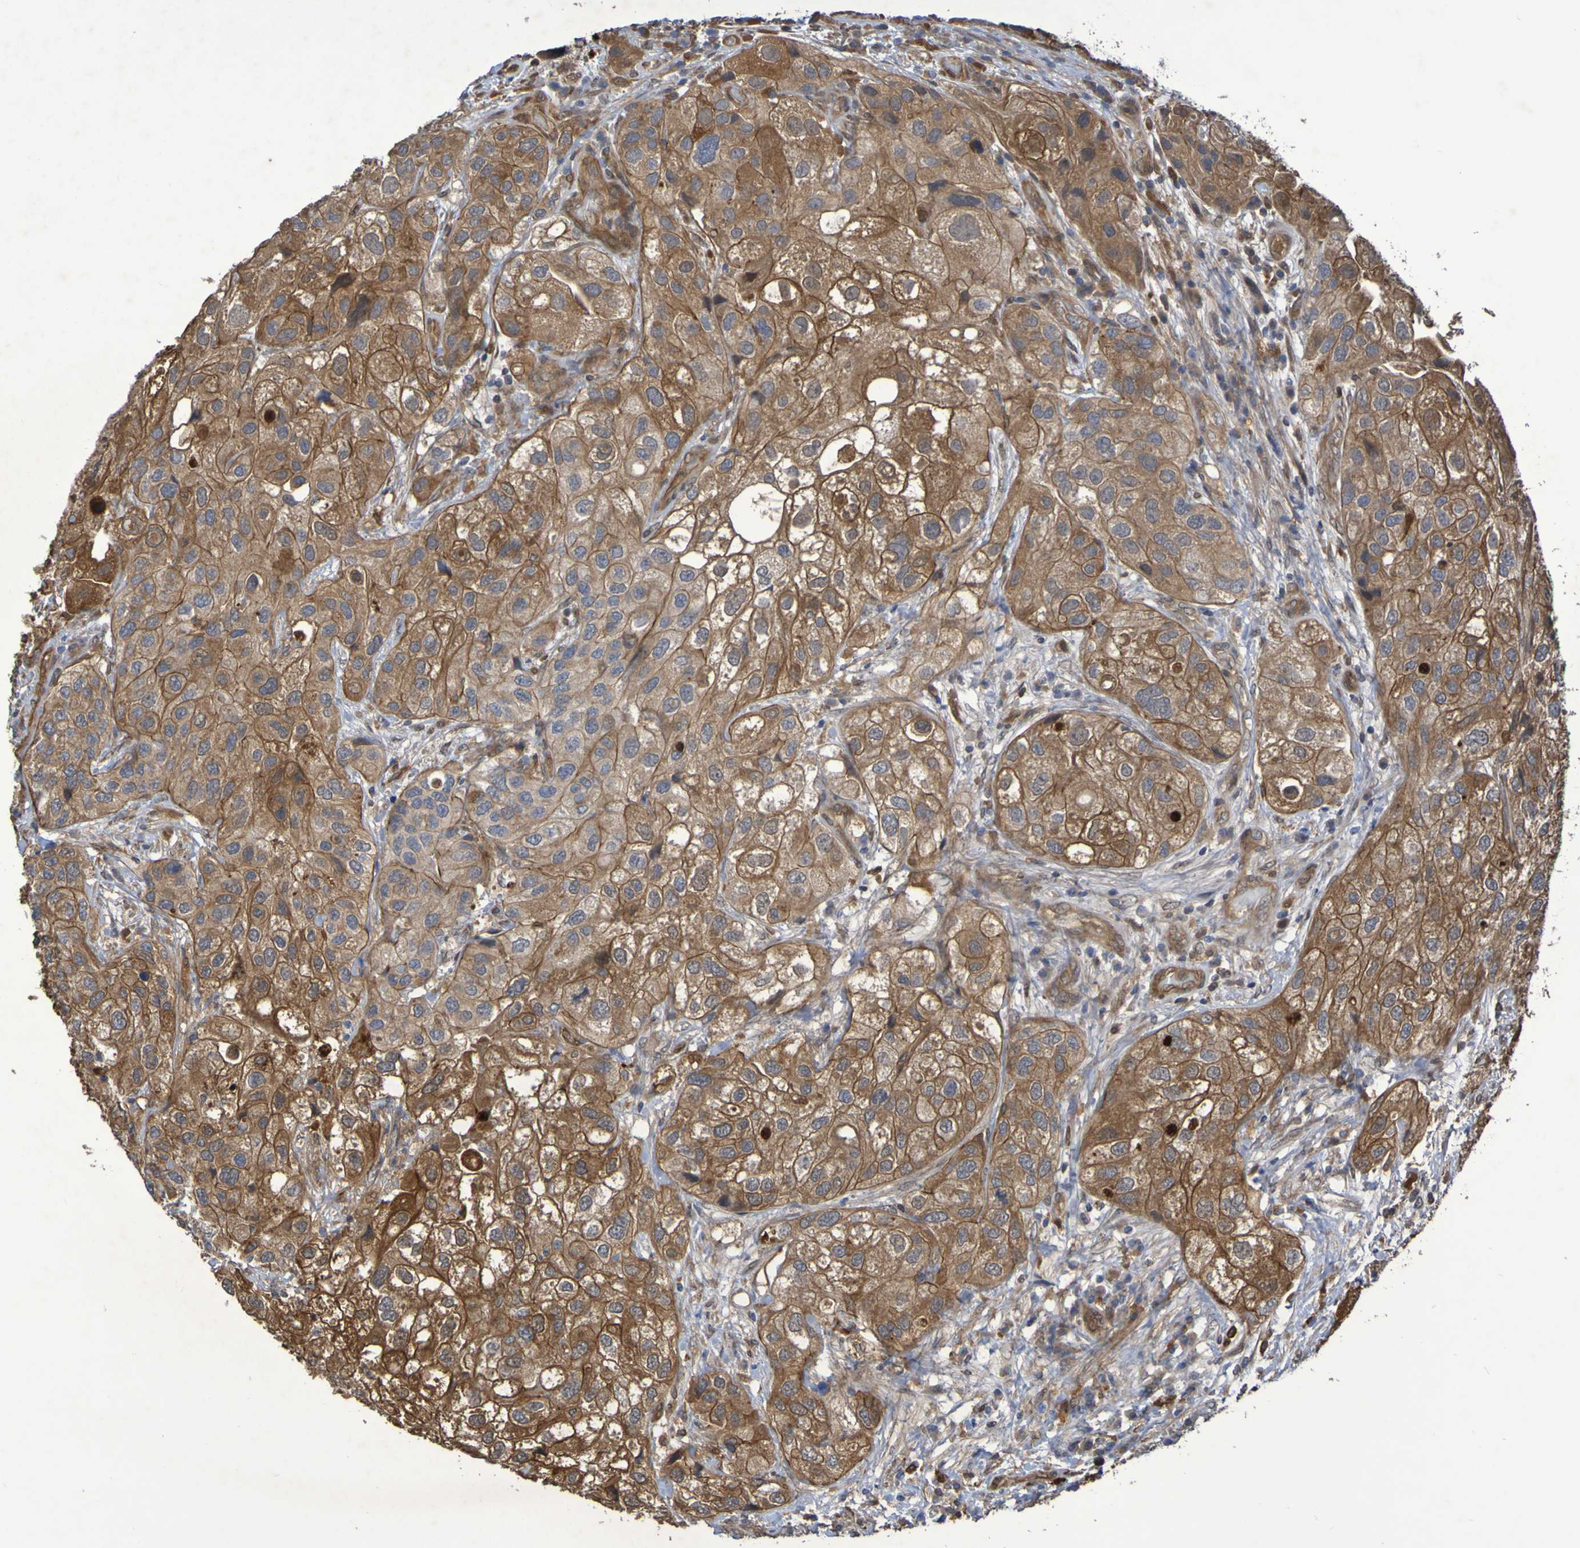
{"staining": {"intensity": "moderate", "quantity": ">75%", "location": "cytoplasmic/membranous"}, "tissue": "urothelial cancer", "cell_type": "Tumor cells", "image_type": "cancer", "snomed": [{"axis": "morphology", "description": "Urothelial carcinoma, High grade"}, {"axis": "topography", "description": "Urinary bladder"}], "caption": "Protein positivity by IHC demonstrates moderate cytoplasmic/membranous staining in about >75% of tumor cells in urothelial carcinoma (high-grade).", "gene": "SERPINB6", "patient": {"sex": "female", "age": 64}}